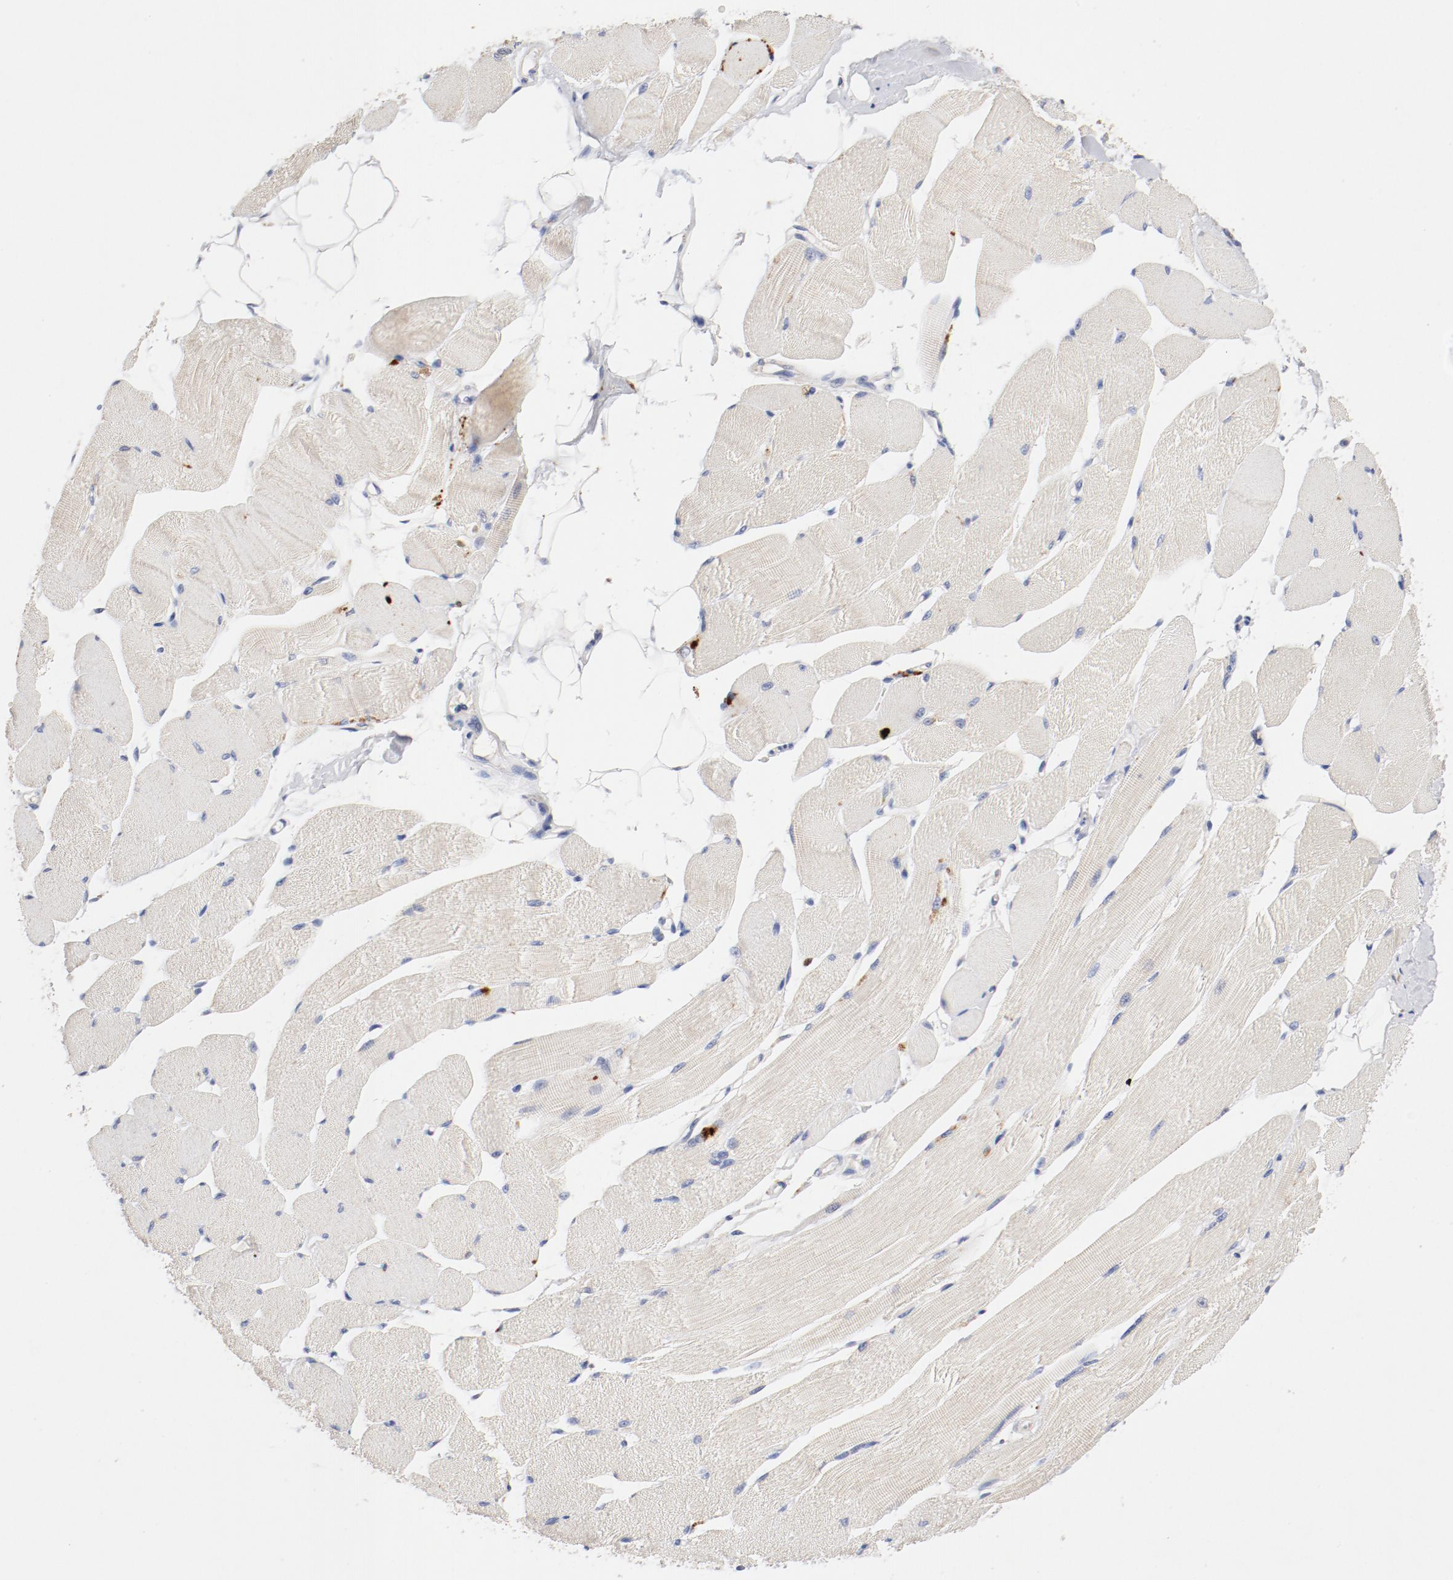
{"staining": {"intensity": "weak", "quantity": "<25%", "location": "cytoplasmic/membranous"}, "tissue": "skeletal muscle", "cell_type": "Myocytes", "image_type": "normal", "snomed": [{"axis": "morphology", "description": "Normal tissue, NOS"}, {"axis": "topography", "description": "Skeletal muscle"}, {"axis": "topography", "description": "Peripheral nerve tissue"}], "caption": "This image is of normal skeletal muscle stained with IHC to label a protein in brown with the nuclei are counter-stained blue. There is no expression in myocytes.", "gene": "BIRC5", "patient": {"sex": "female", "age": 84}}